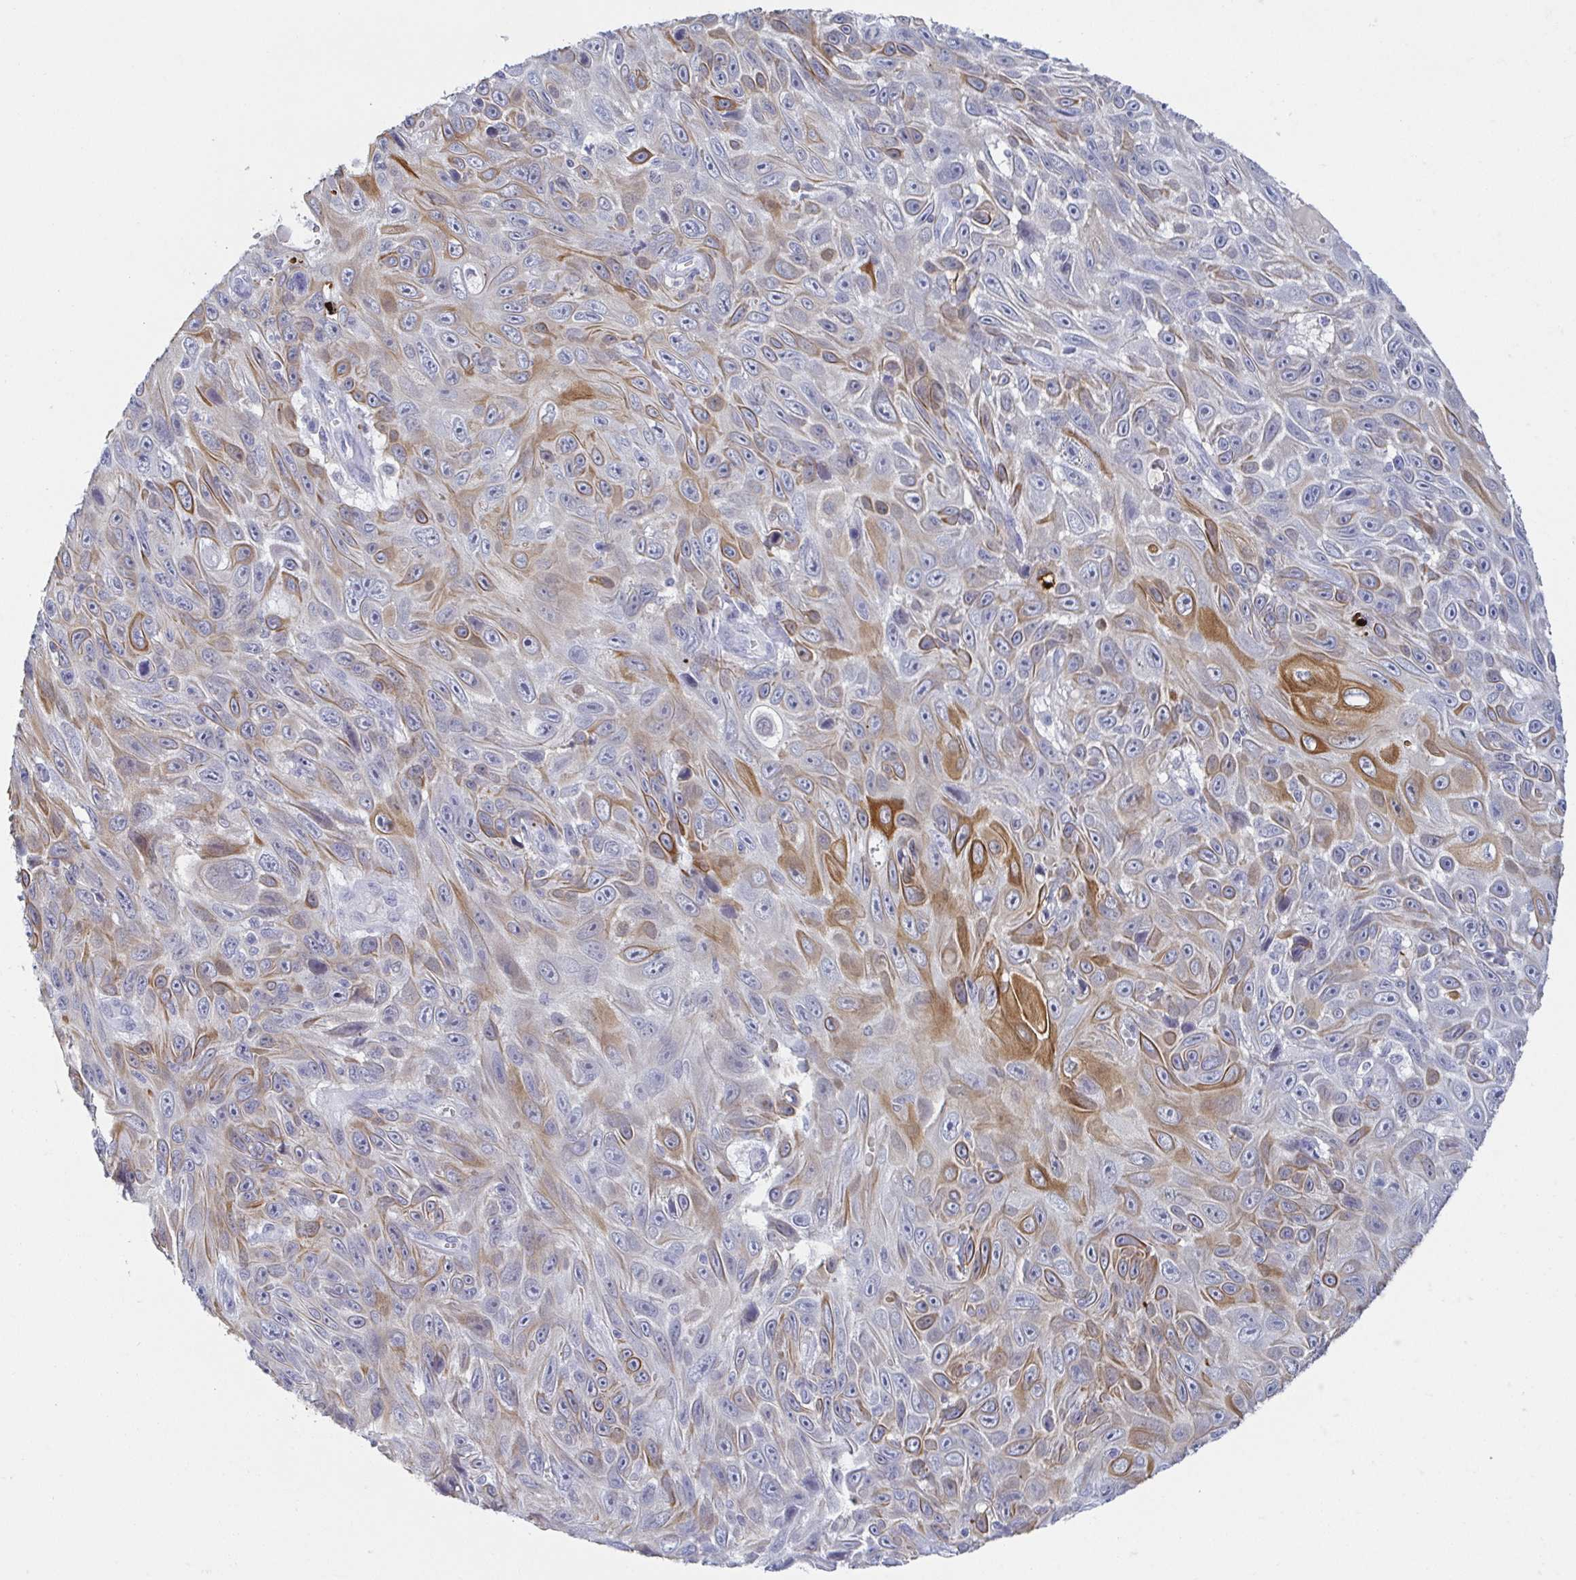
{"staining": {"intensity": "moderate", "quantity": ">75%", "location": "cytoplasmic/membranous"}, "tissue": "skin cancer", "cell_type": "Tumor cells", "image_type": "cancer", "snomed": [{"axis": "morphology", "description": "Squamous cell carcinoma, NOS"}, {"axis": "topography", "description": "Skin"}], "caption": "Brown immunohistochemical staining in human skin squamous cell carcinoma reveals moderate cytoplasmic/membranous staining in about >75% of tumor cells. Nuclei are stained in blue.", "gene": "RHOV", "patient": {"sex": "male", "age": 82}}